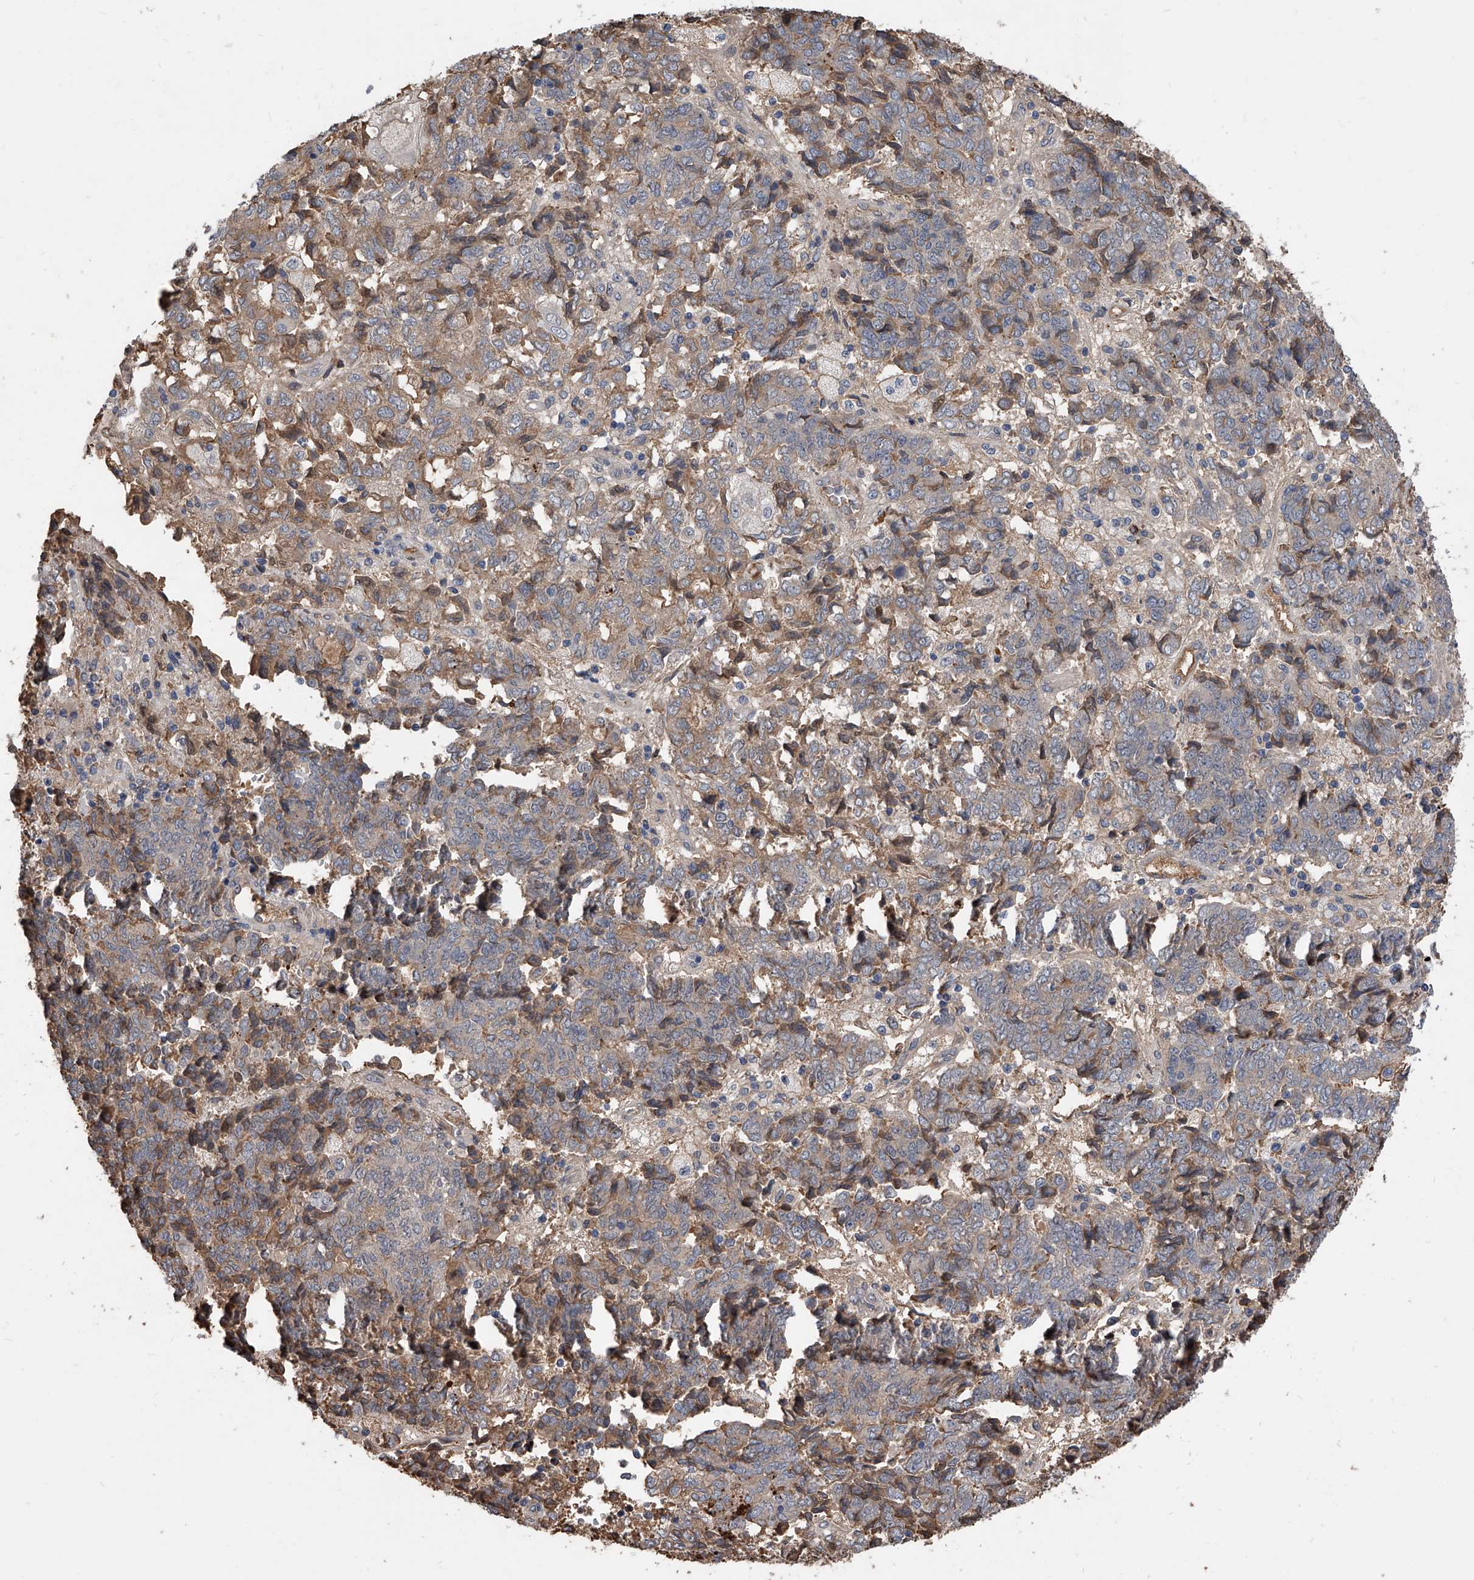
{"staining": {"intensity": "moderate", "quantity": "<25%", "location": "cytoplasmic/membranous"}, "tissue": "endometrial cancer", "cell_type": "Tumor cells", "image_type": "cancer", "snomed": [{"axis": "morphology", "description": "Adenocarcinoma, NOS"}, {"axis": "topography", "description": "Endometrium"}], "caption": "Immunohistochemistry (IHC) histopathology image of endometrial adenocarcinoma stained for a protein (brown), which demonstrates low levels of moderate cytoplasmic/membranous positivity in approximately <25% of tumor cells.", "gene": "ZNF25", "patient": {"sex": "female", "age": 80}}